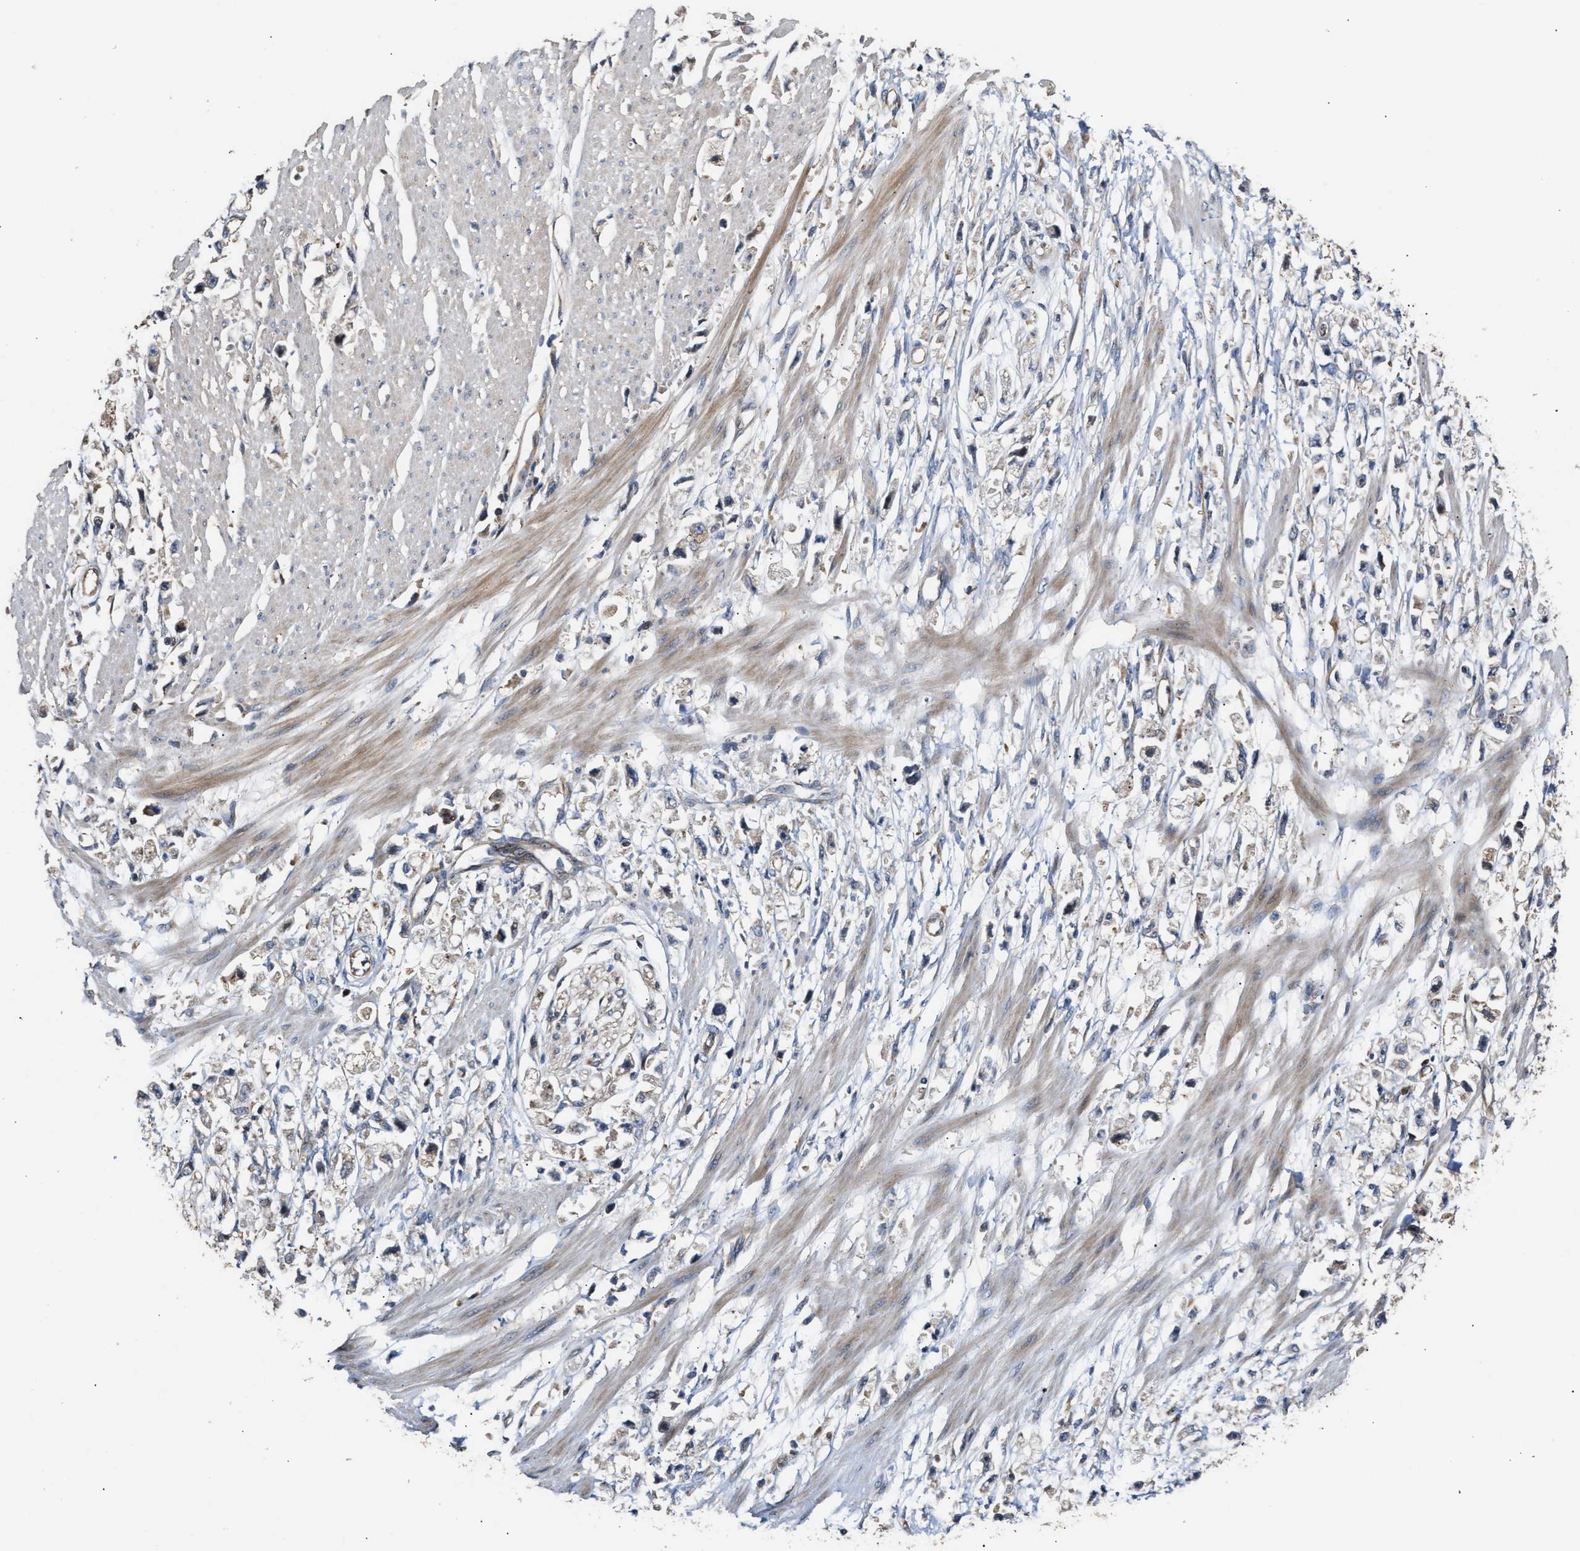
{"staining": {"intensity": "weak", "quantity": "<25%", "location": "cytoplasmic/membranous"}, "tissue": "stomach cancer", "cell_type": "Tumor cells", "image_type": "cancer", "snomed": [{"axis": "morphology", "description": "Adenocarcinoma, NOS"}, {"axis": "topography", "description": "Stomach"}], "caption": "IHC micrograph of neoplastic tissue: stomach cancer stained with DAB (3,3'-diaminobenzidine) exhibits no significant protein expression in tumor cells.", "gene": "CLIP2", "patient": {"sex": "female", "age": 59}}